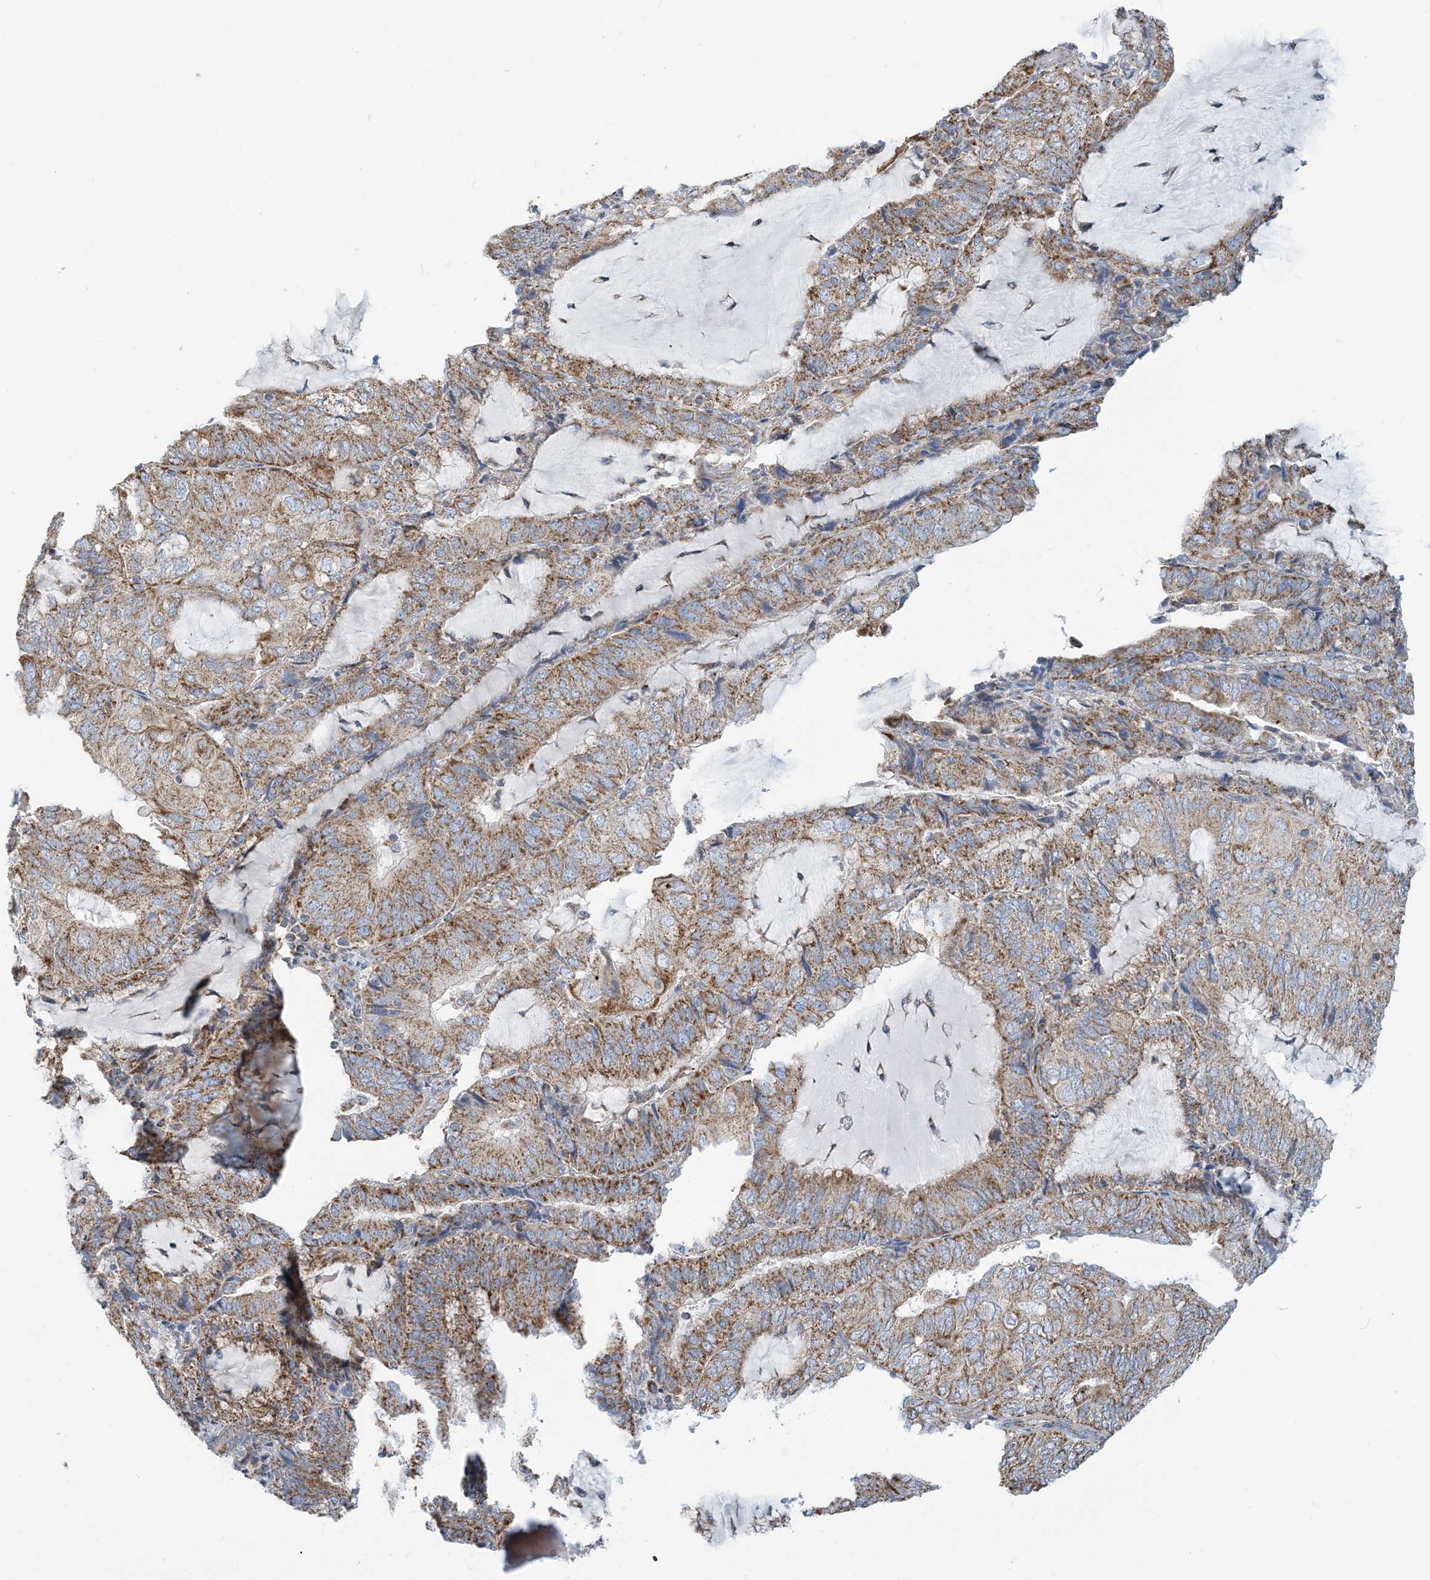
{"staining": {"intensity": "moderate", "quantity": ">75%", "location": "cytoplasmic/membranous"}, "tissue": "endometrial cancer", "cell_type": "Tumor cells", "image_type": "cancer", "snomed": [{"axis": "morphology", "description": "Adenocarcinoma, NOS"}, {"axis": "topography", "description": "Endometrium"}], "caption": "About >75% of tumor cells in endometrial cancer demonstrate moderate cytoplasmic/membranous protein positivity as visualized by brown immunohistochemical staining.", "gene": "PHOSPHO2", "patient": {"sex": "female", "age": 81}}